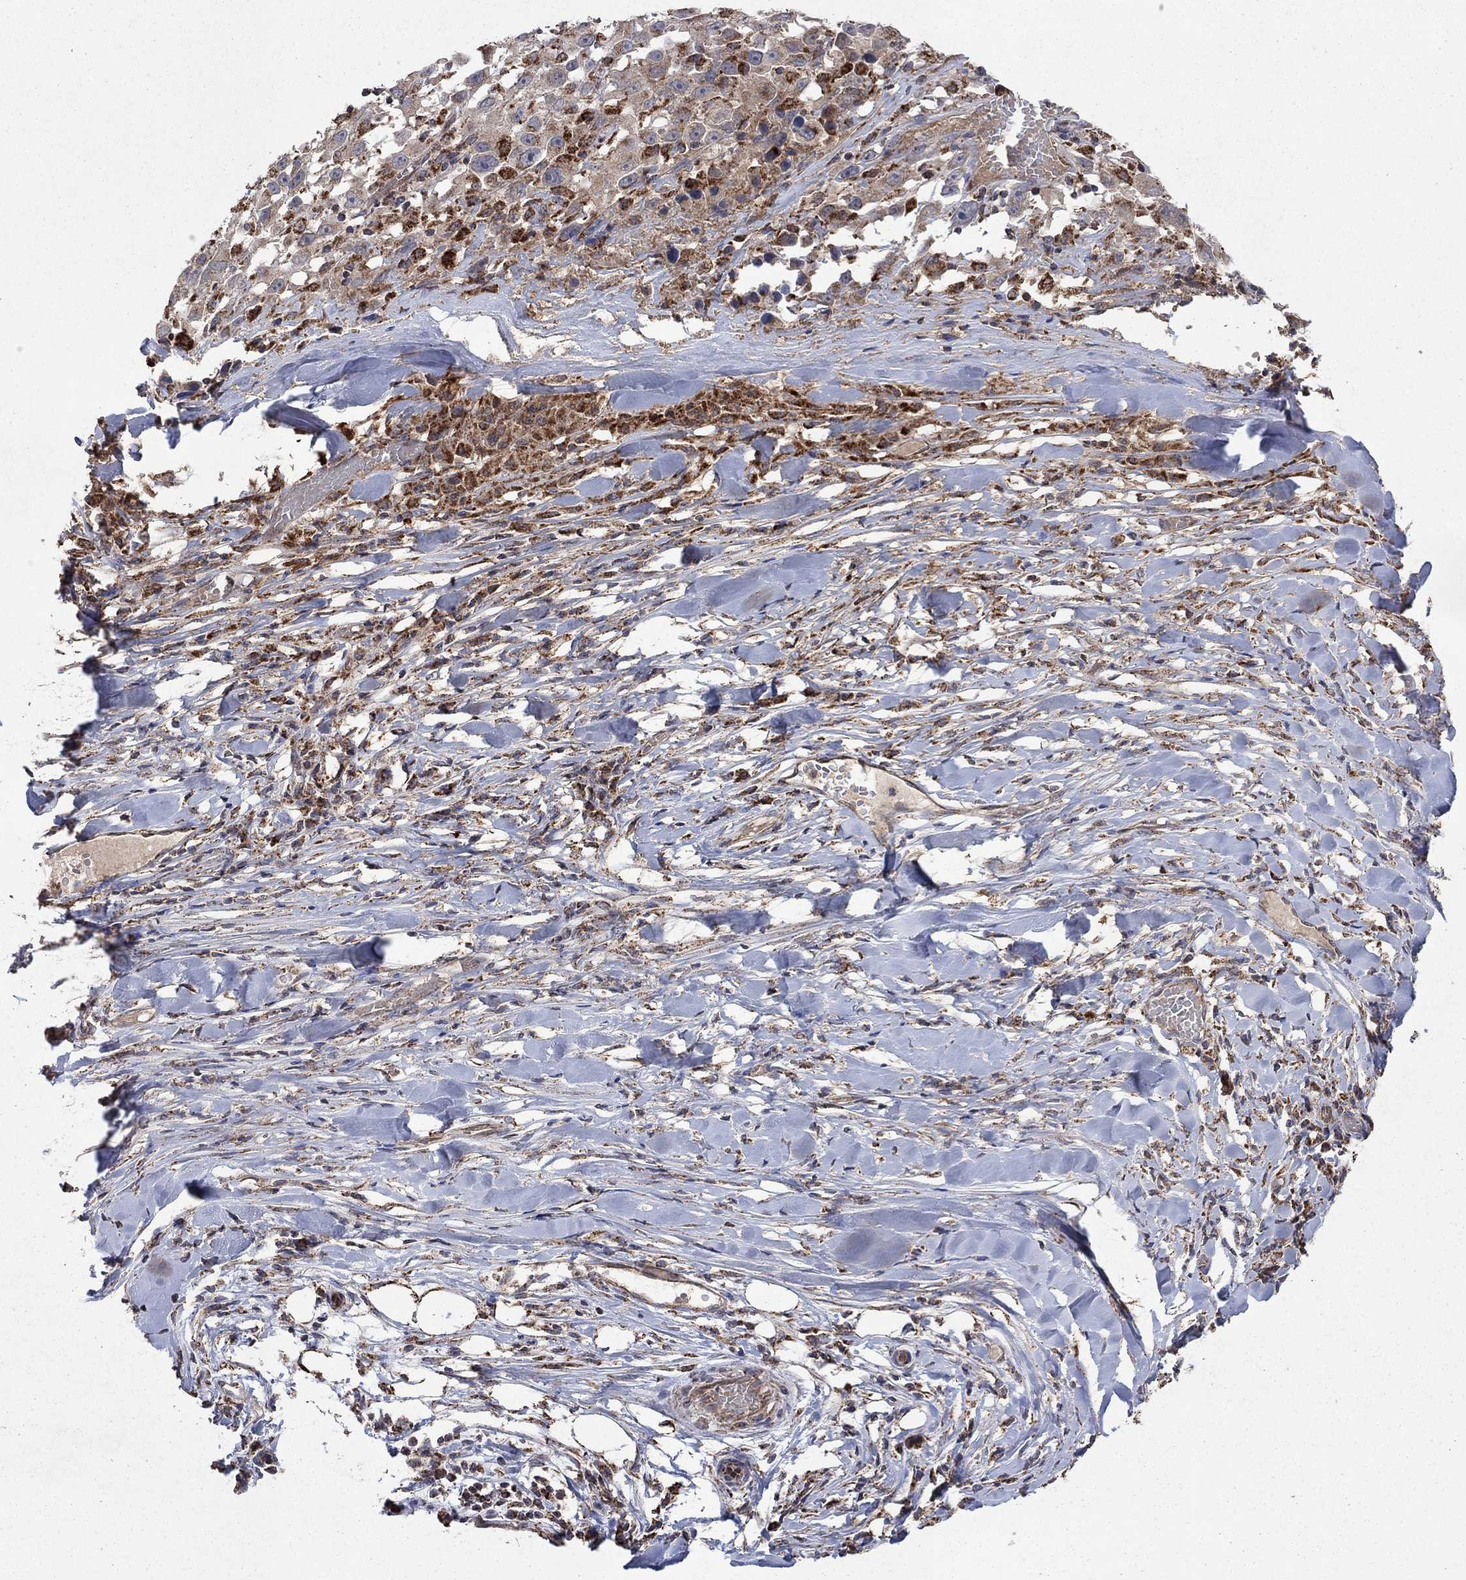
{"staining": {"intensity": "weak", "quantity": "25%-75%", "location": "cytoplasmic/membranous"}, "tissue": "melanoma", "cell_type": "Tumor cells", "image_type": "cancer", "snomed": [{"axis": "morphology", "description": "Malignant melanoma, Metastatic site"}, {"axis": "topography", "description": "Lymph node"}], "caption": "About 25%-75% of tumor cells in human malignant melanoma (metastatic site) exhibit weak cytoplasmic/membranous protein staining as visualized by brown immunohistochemical staining.", "gene": "DPH1", "patient": {"sex": "male", "age": 50}}